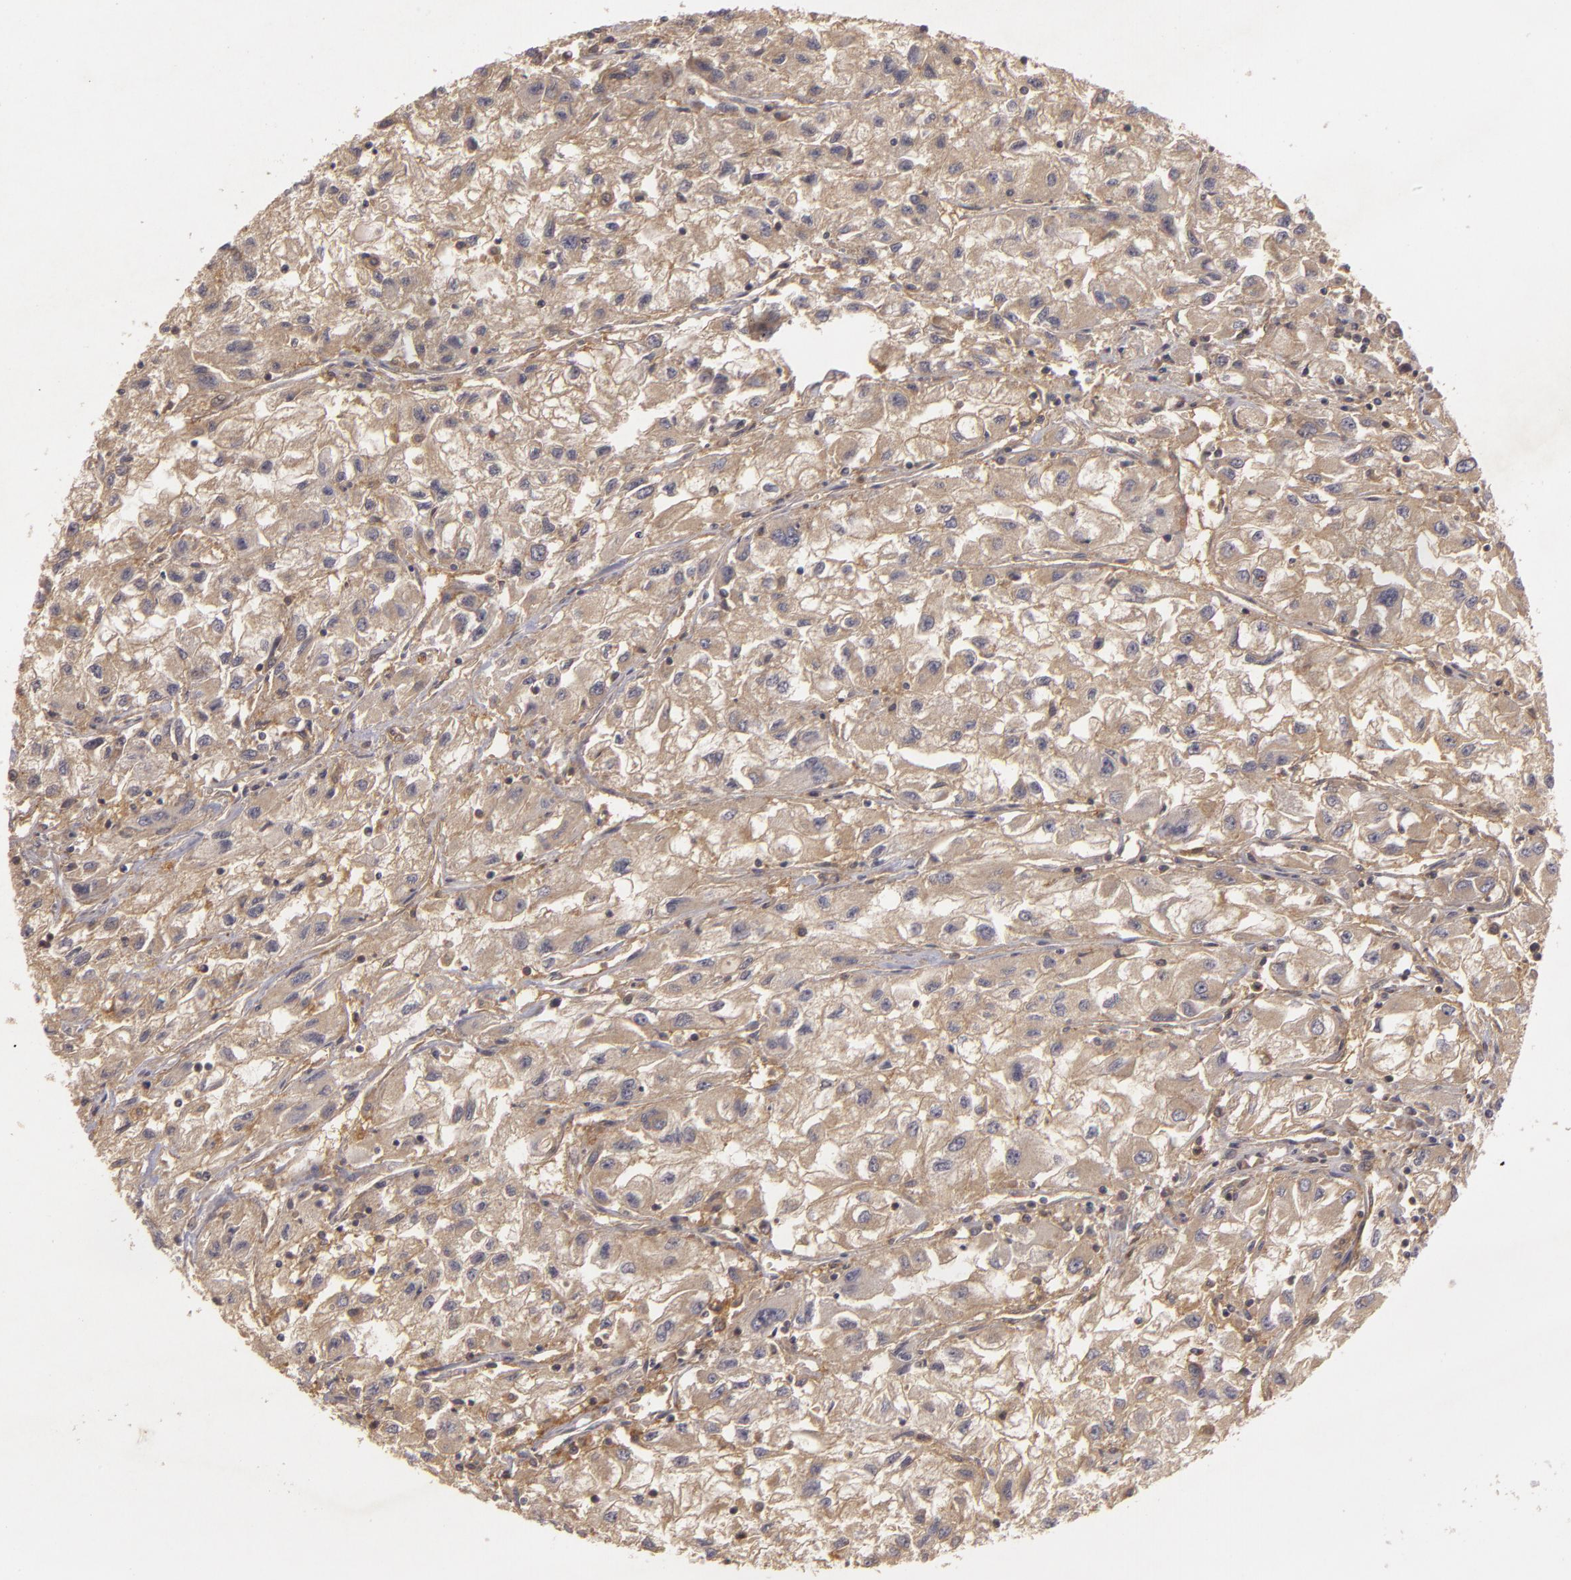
{"staining": {"intensity": "weak", "quantity": ">75%", "location": "cytoplasmic/membranous"}, "tissue": "renal cancer", "cell_type": "Tumor cells", "image_type": "cancer", "snomed": [{"axis": "morphology", "description": "Adenocarcinoma, NOS"}, {"axis": "topography", "description": "Kidney"}], "caption": "Renal cancer (adenocarcinoma) was stained to show a protein in brown. There is low levels of weak cytoplasmic/membranous staining in approximately >75% of tumor cells. The staining was performed using DAB to visualize the protein expression in brown, while the nuclei were stained in blue with hematoxylin (Magnification: 20x).", "gene": "HRAS", "patient": {"sex": "male", "age": 59}}